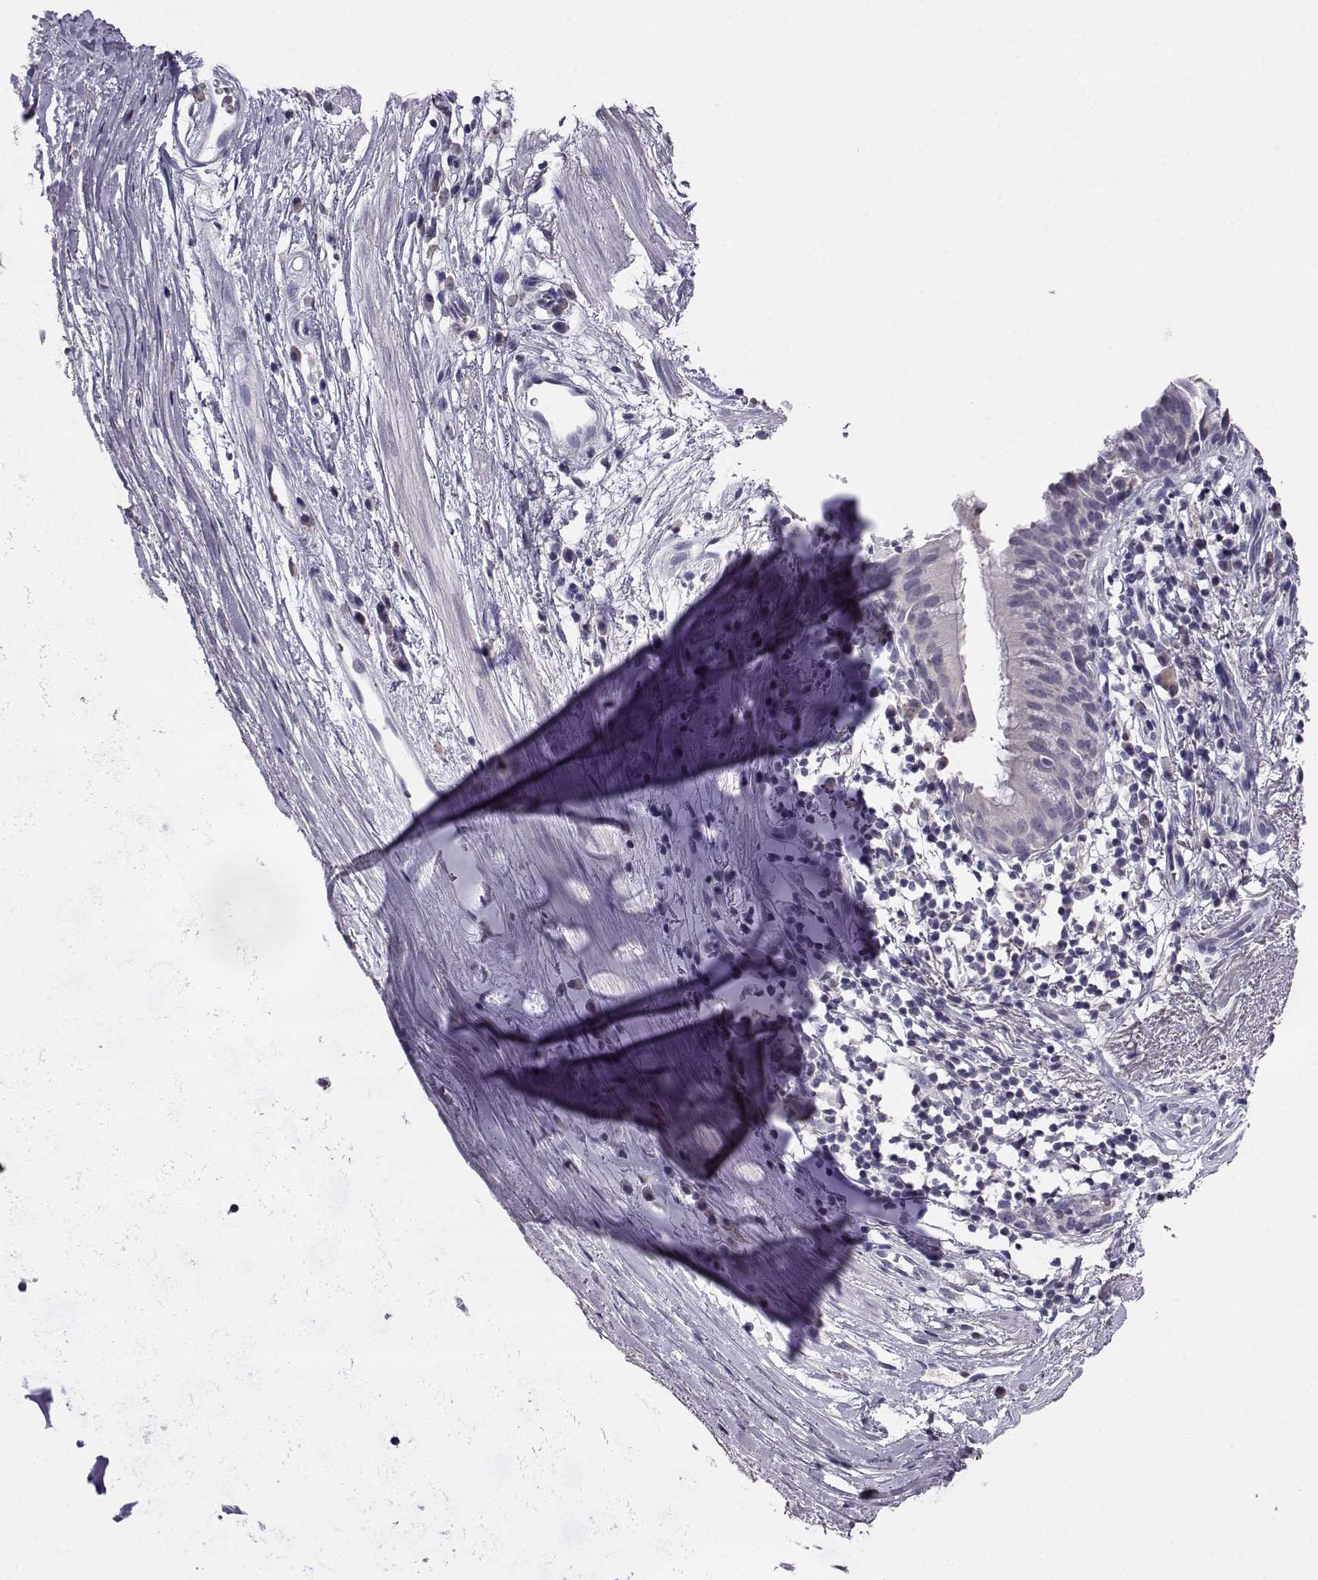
{"staining": {"intensity": "negative", "quantity": "none", "location": "none"}, "tissue": "bronchus", "cell_type": "Respiratory epithelial cells", "image_type": "normal", "snomed": [{"axis": "morphology", "description": "Normal tissue, NOS"}, {"axis": "topography", "description": "Cartilage tissue"}, {"axis": "topography", "description": "Bronchus"}], "caption": "This is an immunohistochemistry (IHC) photomicrograph of unremarkable bronchus. There is no staining in respiratory epithelial cells.", "gene": "AKR1B1", "patient": {"sex": "male", "age": 58}}